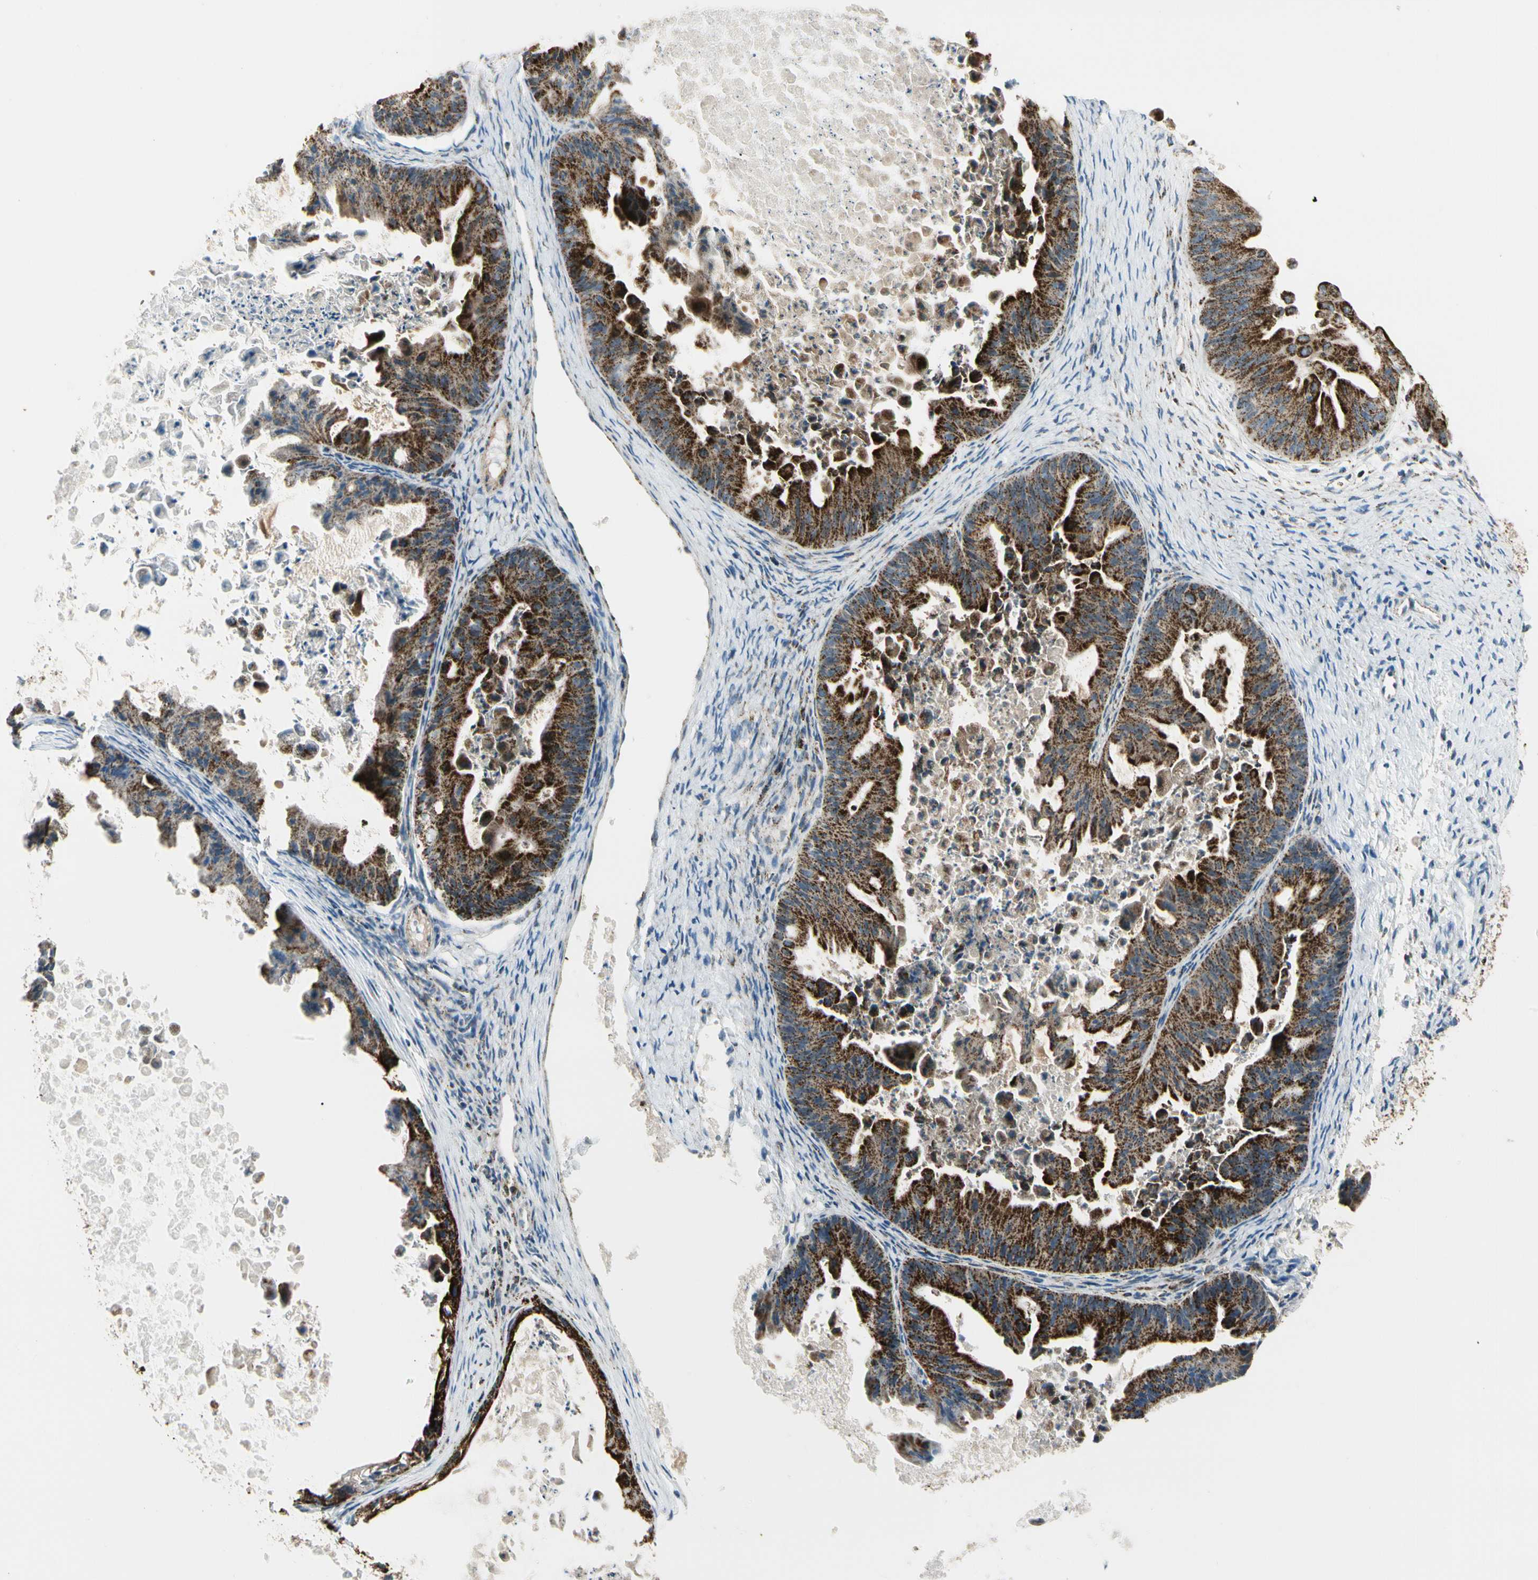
{"staining": {"intensity": "strong", "quantity": ">75%", "location": "cytoplasmic/membranous"}, "tissue": "ovarian cancer", "cell_type": "Tumor cells", "image_type": "cancer", "snomed": [{"axis": "morphology", "description": "Cystadenocarcinoma, mucinous, NOS"}, {"axis": "topography", "description": "Ovary"}], "caption": "The immunohistochemical stain highlights strong cytoplasmic/membranous expression in tumor cells of ovarian mucinous cystadenocarcinoma tissue.", "gene": "ME2", "patient": {"sex": "female", "age": 37}}